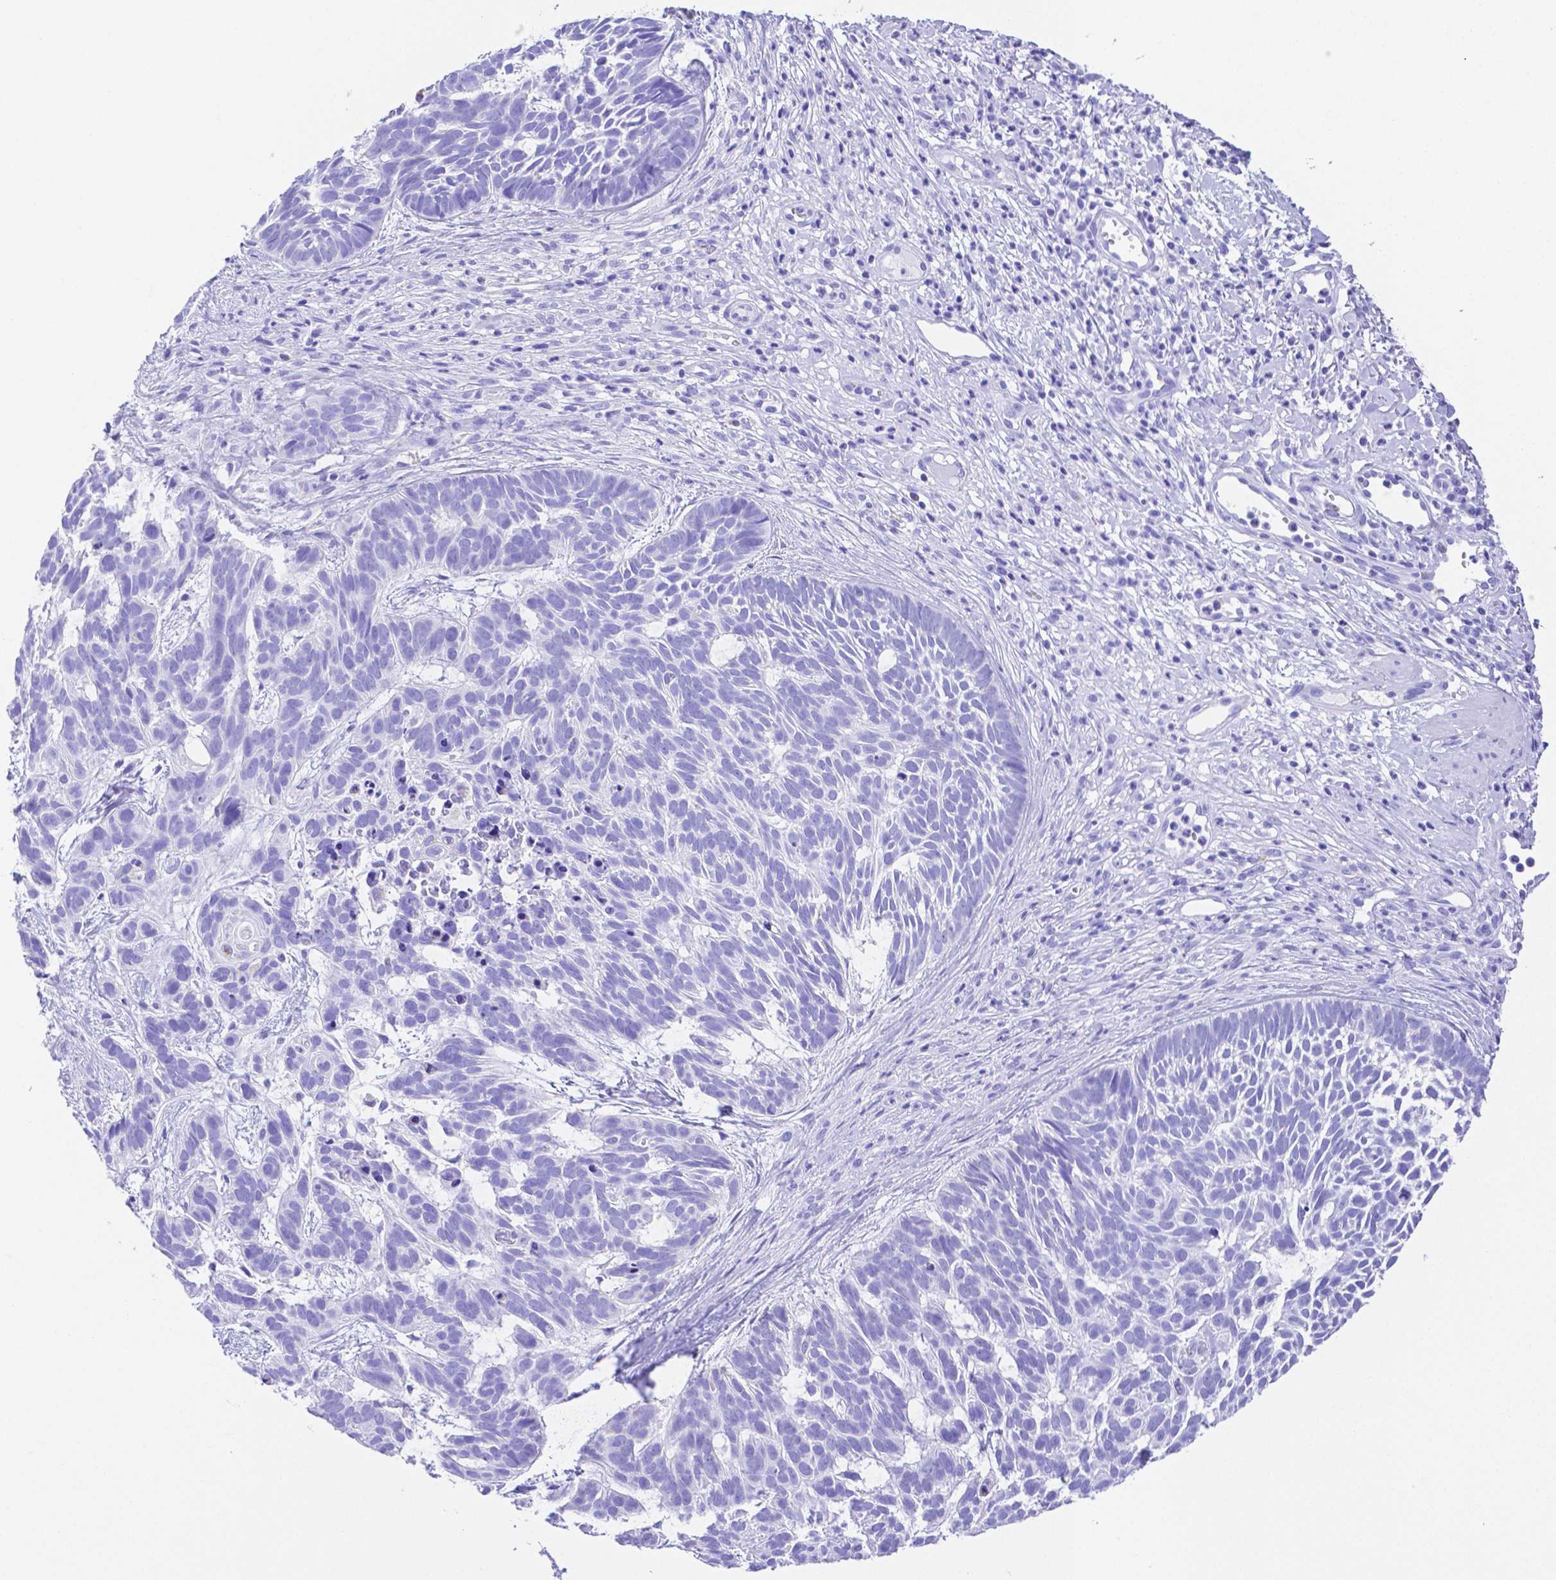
{"staining": {"intensity": "negative", "quantity": "none", "location": "none"}, "tissue": "skin cancer", "cell_type": "Tumor cells", "image_type": "cancer", "snomed": [{"axis": "morphology", "description": "Basal cell carcinoma"}, {"axis": "topography", "description": "Skin"}], "caption": "A high-resolution photomicrograph shows IHC staining of skin cancer (basal cell carcinoma), which demonstrates no significant expression in tumor cells.", "gene": "SMR3A", "patient": {"sex": "male", "age": 78}}